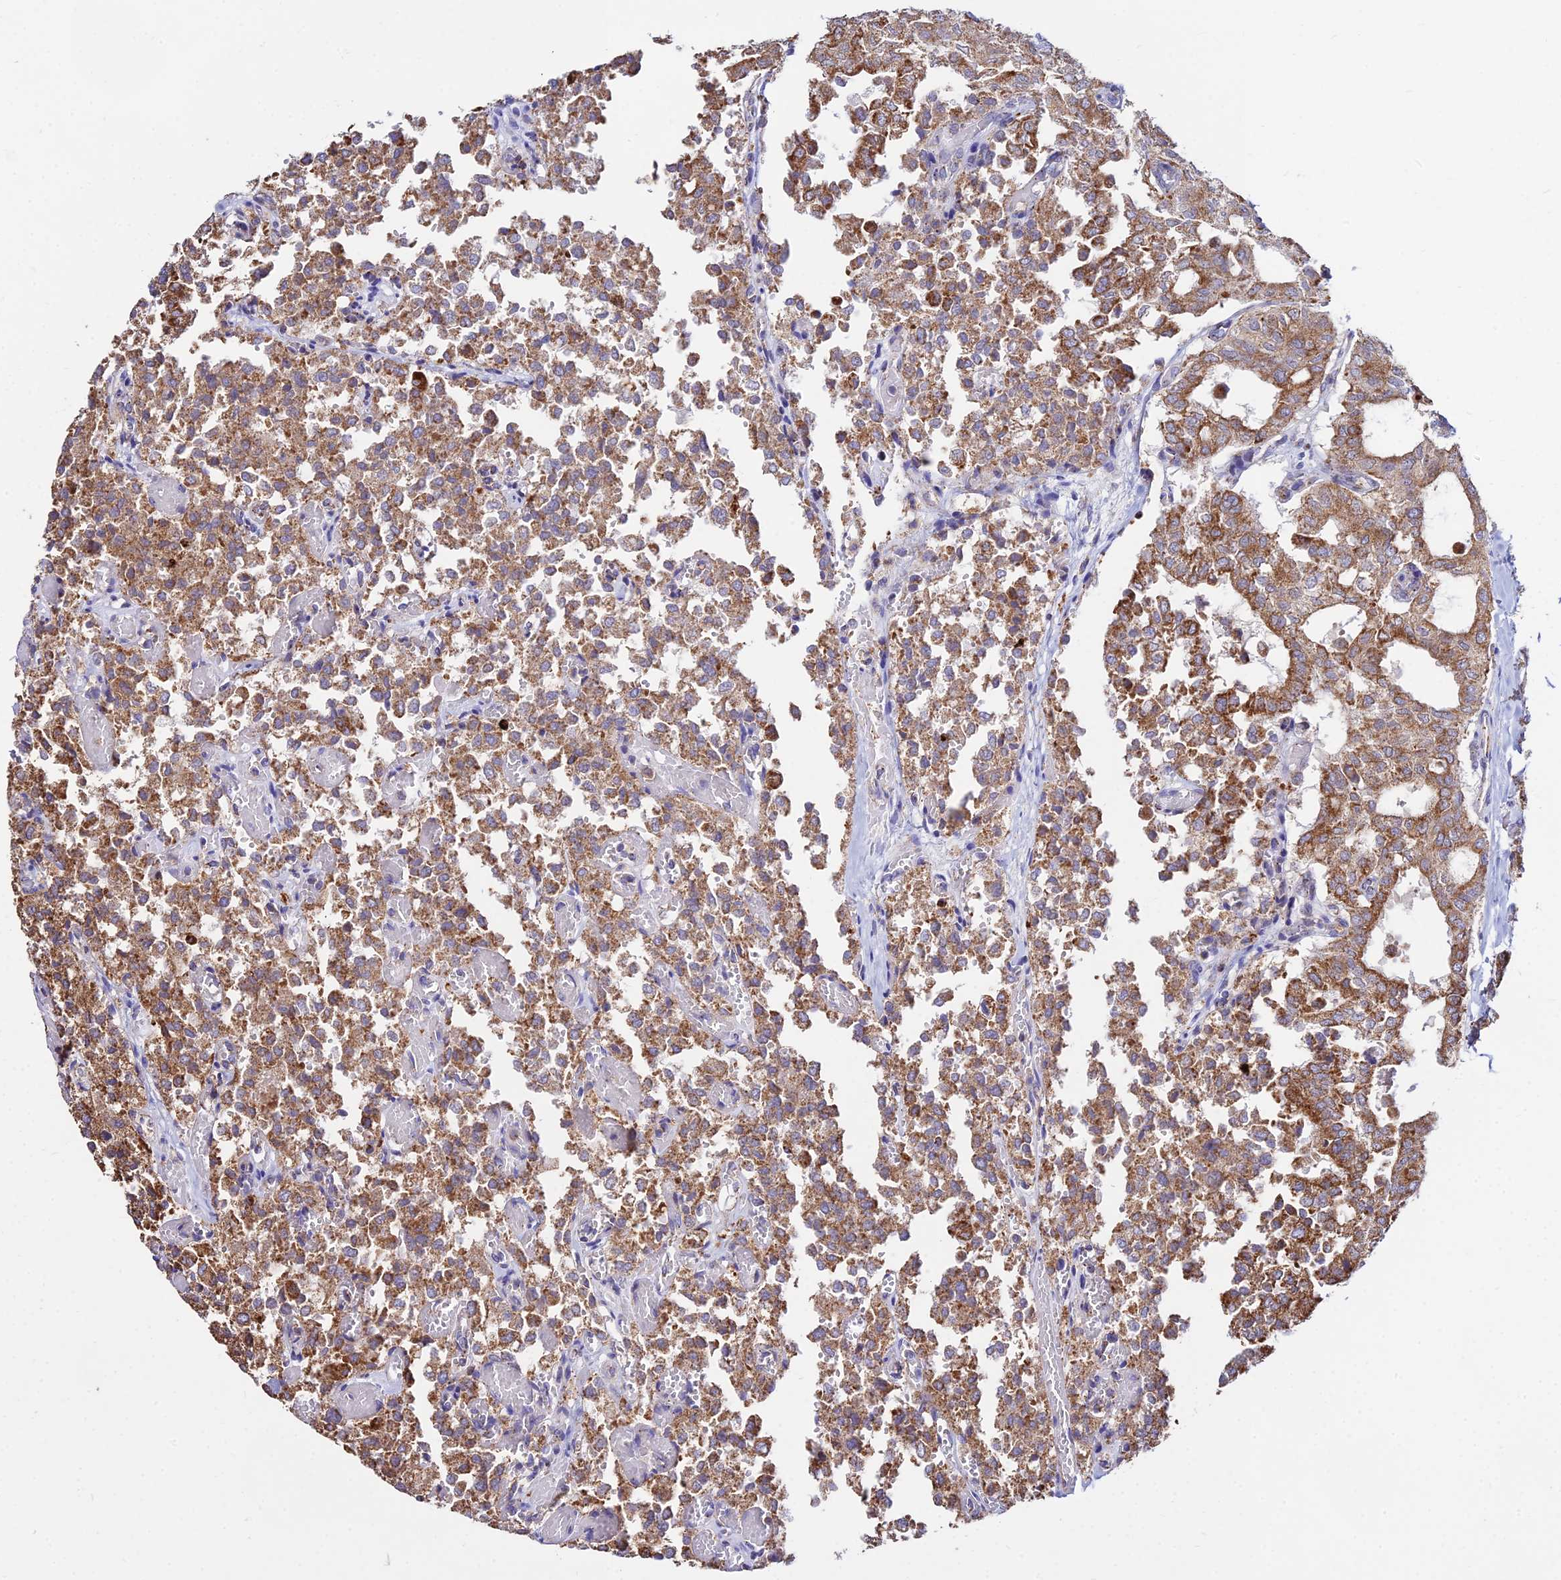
{"staining": {"intensity": "moderate", "quantity": ">75%", "location": "cytoplasmic/membranous"}, "tissue": "thyroid cancer", "cell_type": "Tumor cells", "image_type": "cancer", "snomed": [{"axis": "morphology", "description": "Follicular adenoma carcinoma, NOS"}, {"axis": "topography", "description": "Thyroid gland"}], "caption": "Immunohistochemistry (IHC) of human thyroid cancer (follicular adenoma carcinoma) demonstrates medium levels of moderate cytoplasmic/membranous staining in approximately >75% of tumor cells. (IHC, brightfield microscopy, high magnification).", "gene": "PNLIPRP3", "patient": {"sex": "male", "age": 75}}